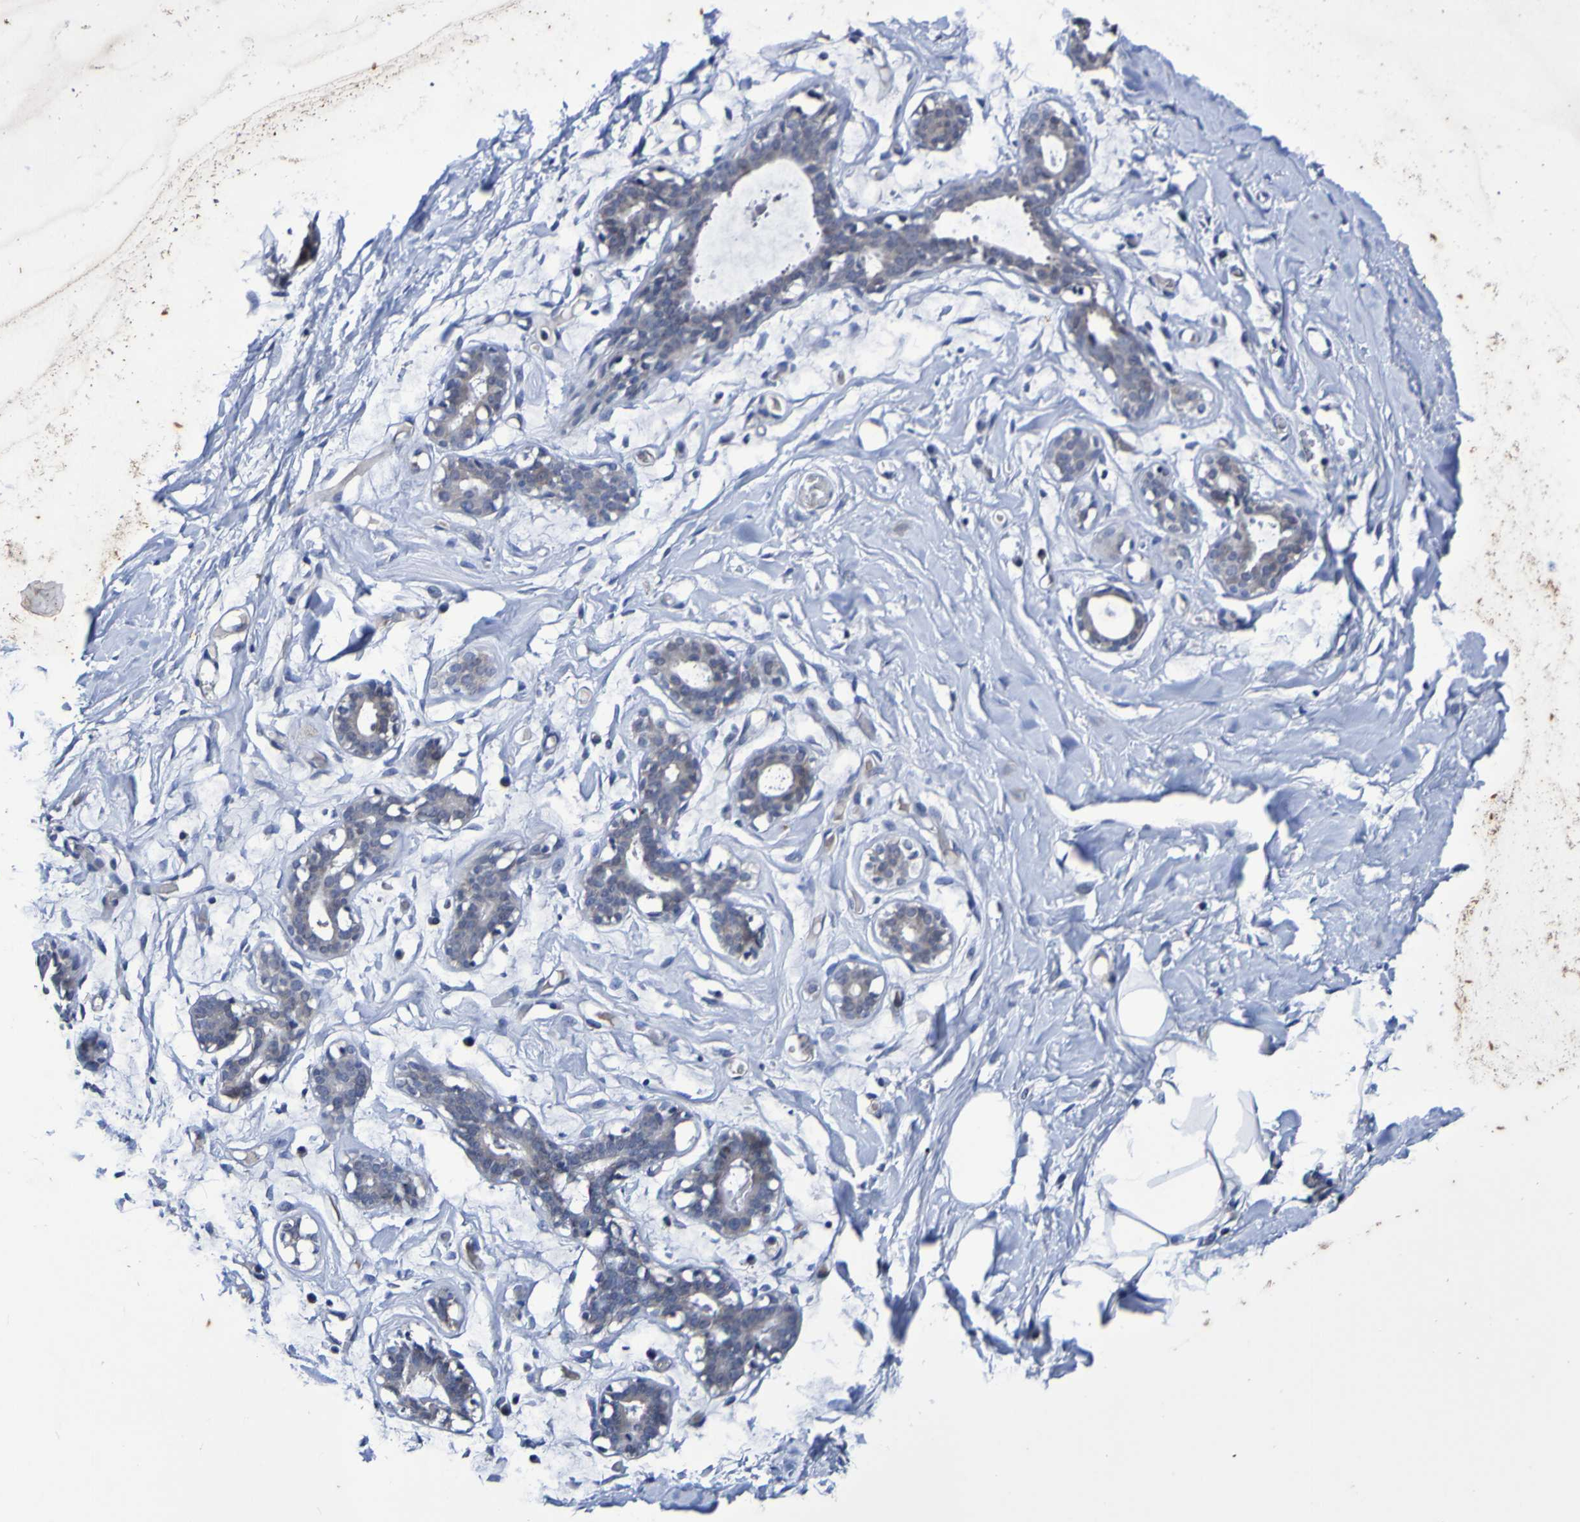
{"staining": {"intensity": "negative", "quantity": "none", "location": "none"}, "tissue": "adipose tissue", "cell_type": "Adipocytes", "image_type": "normal", "snomed": [{"axis": "morphology", "description": "Normal tissue, NOS"}, {"axis": "topography", "description": "Breast"}, {"axis": "topography", "description": "Adipose tissue"}], "caption": "A histopathology image of human adipose tissue is negative for staining in adipocytes. (Stains: DAB immunohistochemistry with hematoxylin counter stain, Microscopy: brightfield microscopy at high magnification).", "gene": "PTP4A2", "patient": {"sex": "female", "age": 25}}